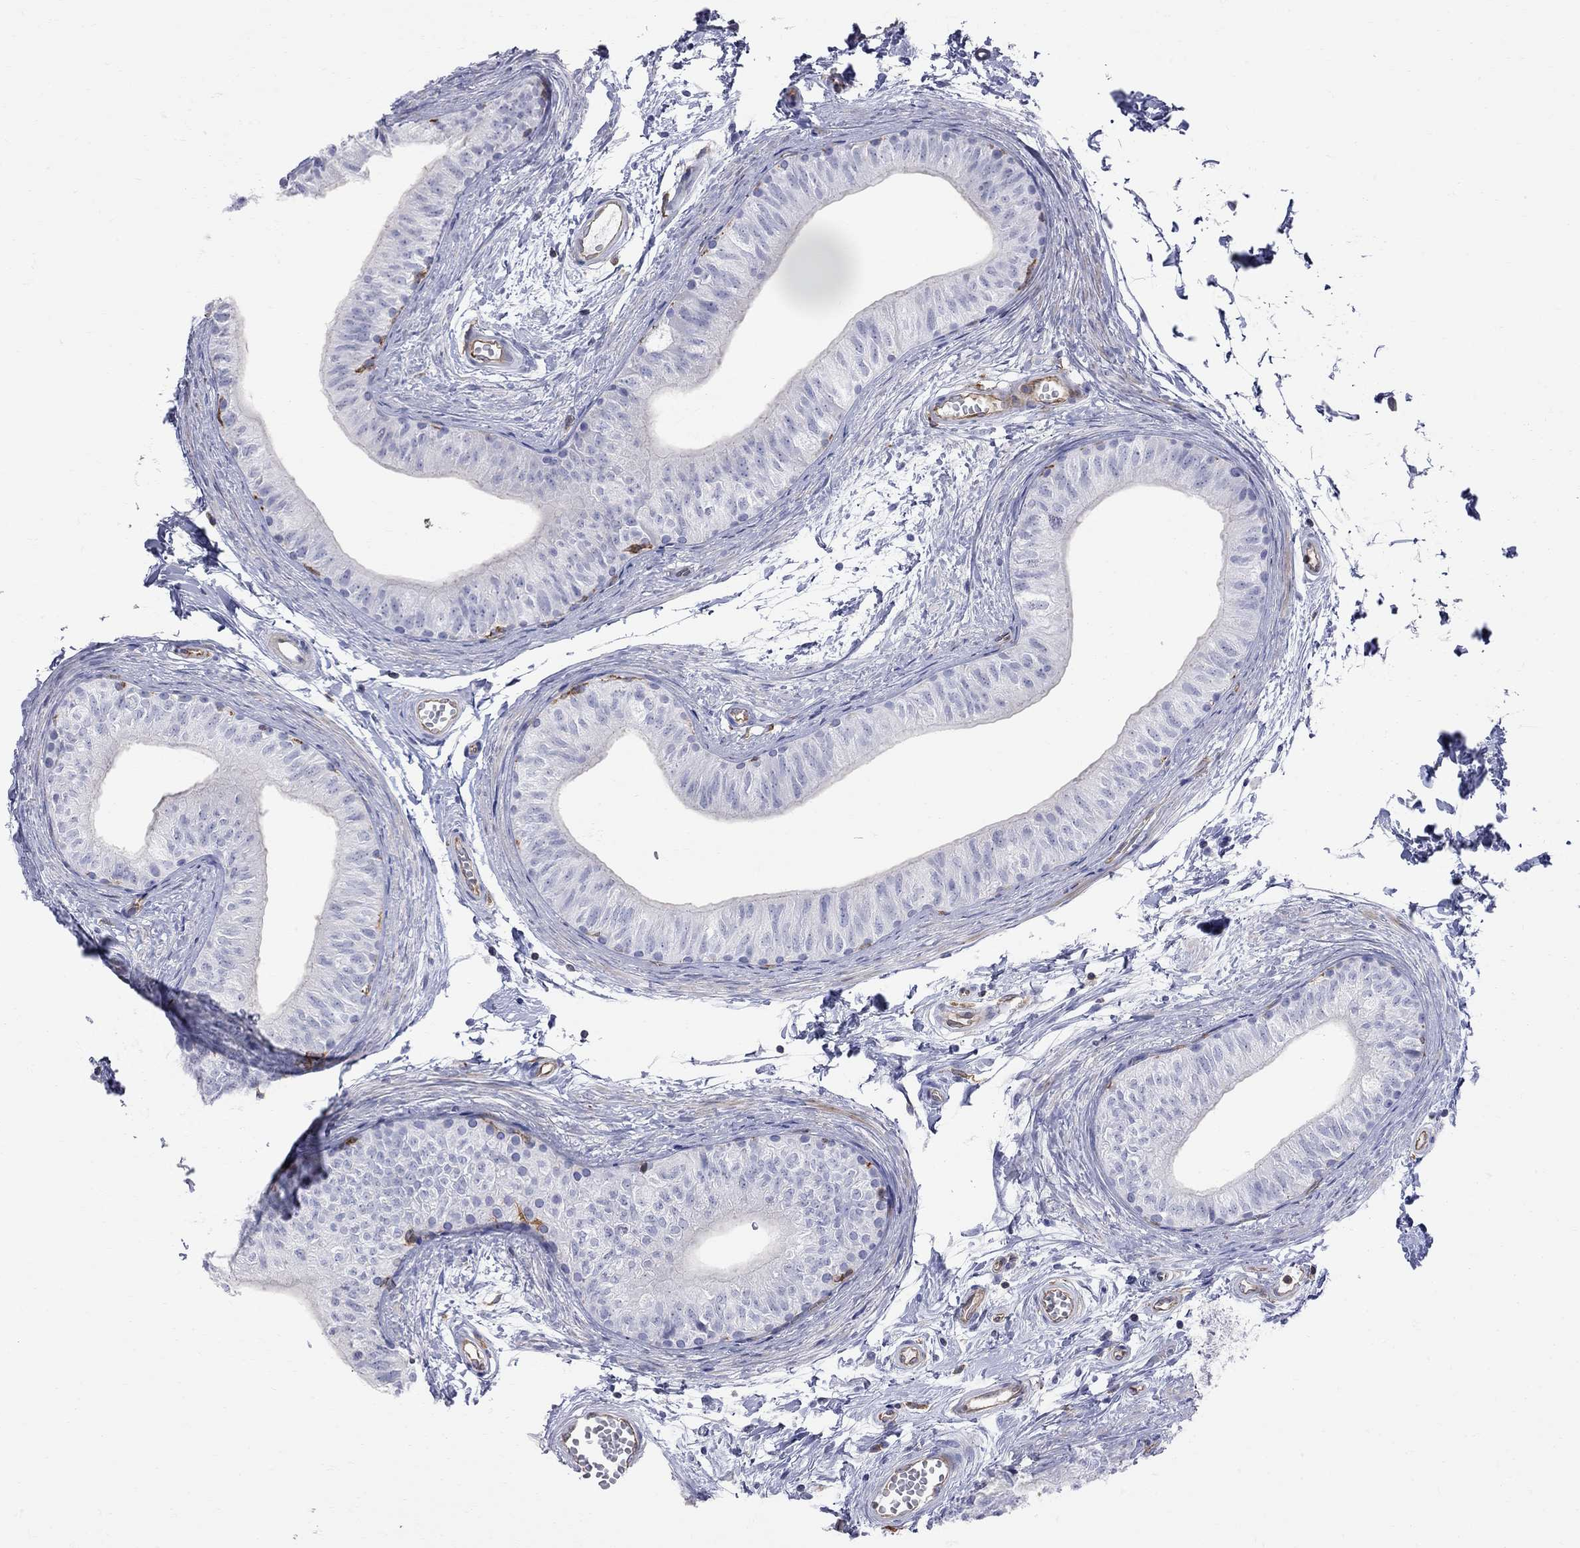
{"staining": {"intensity": "negative", "quantity": "none", "location": "none"}, "tissue": "epididymis", "cell_type": "Glandular cells", "image_type": "normal", "snomed": [{"axis": "morphology", "description": "Normal tissue, NOS"}, {"axis": "topography", "description": "Epididymis"}], "caption": "High power microscopy photomicrograph of an immunohistochemistry (IHC) histopathology image of normal epididymis, revealing no significant staining in glandular cells.", "gene": "ABI3", "patient": {"sex": "male", "age": 22}}